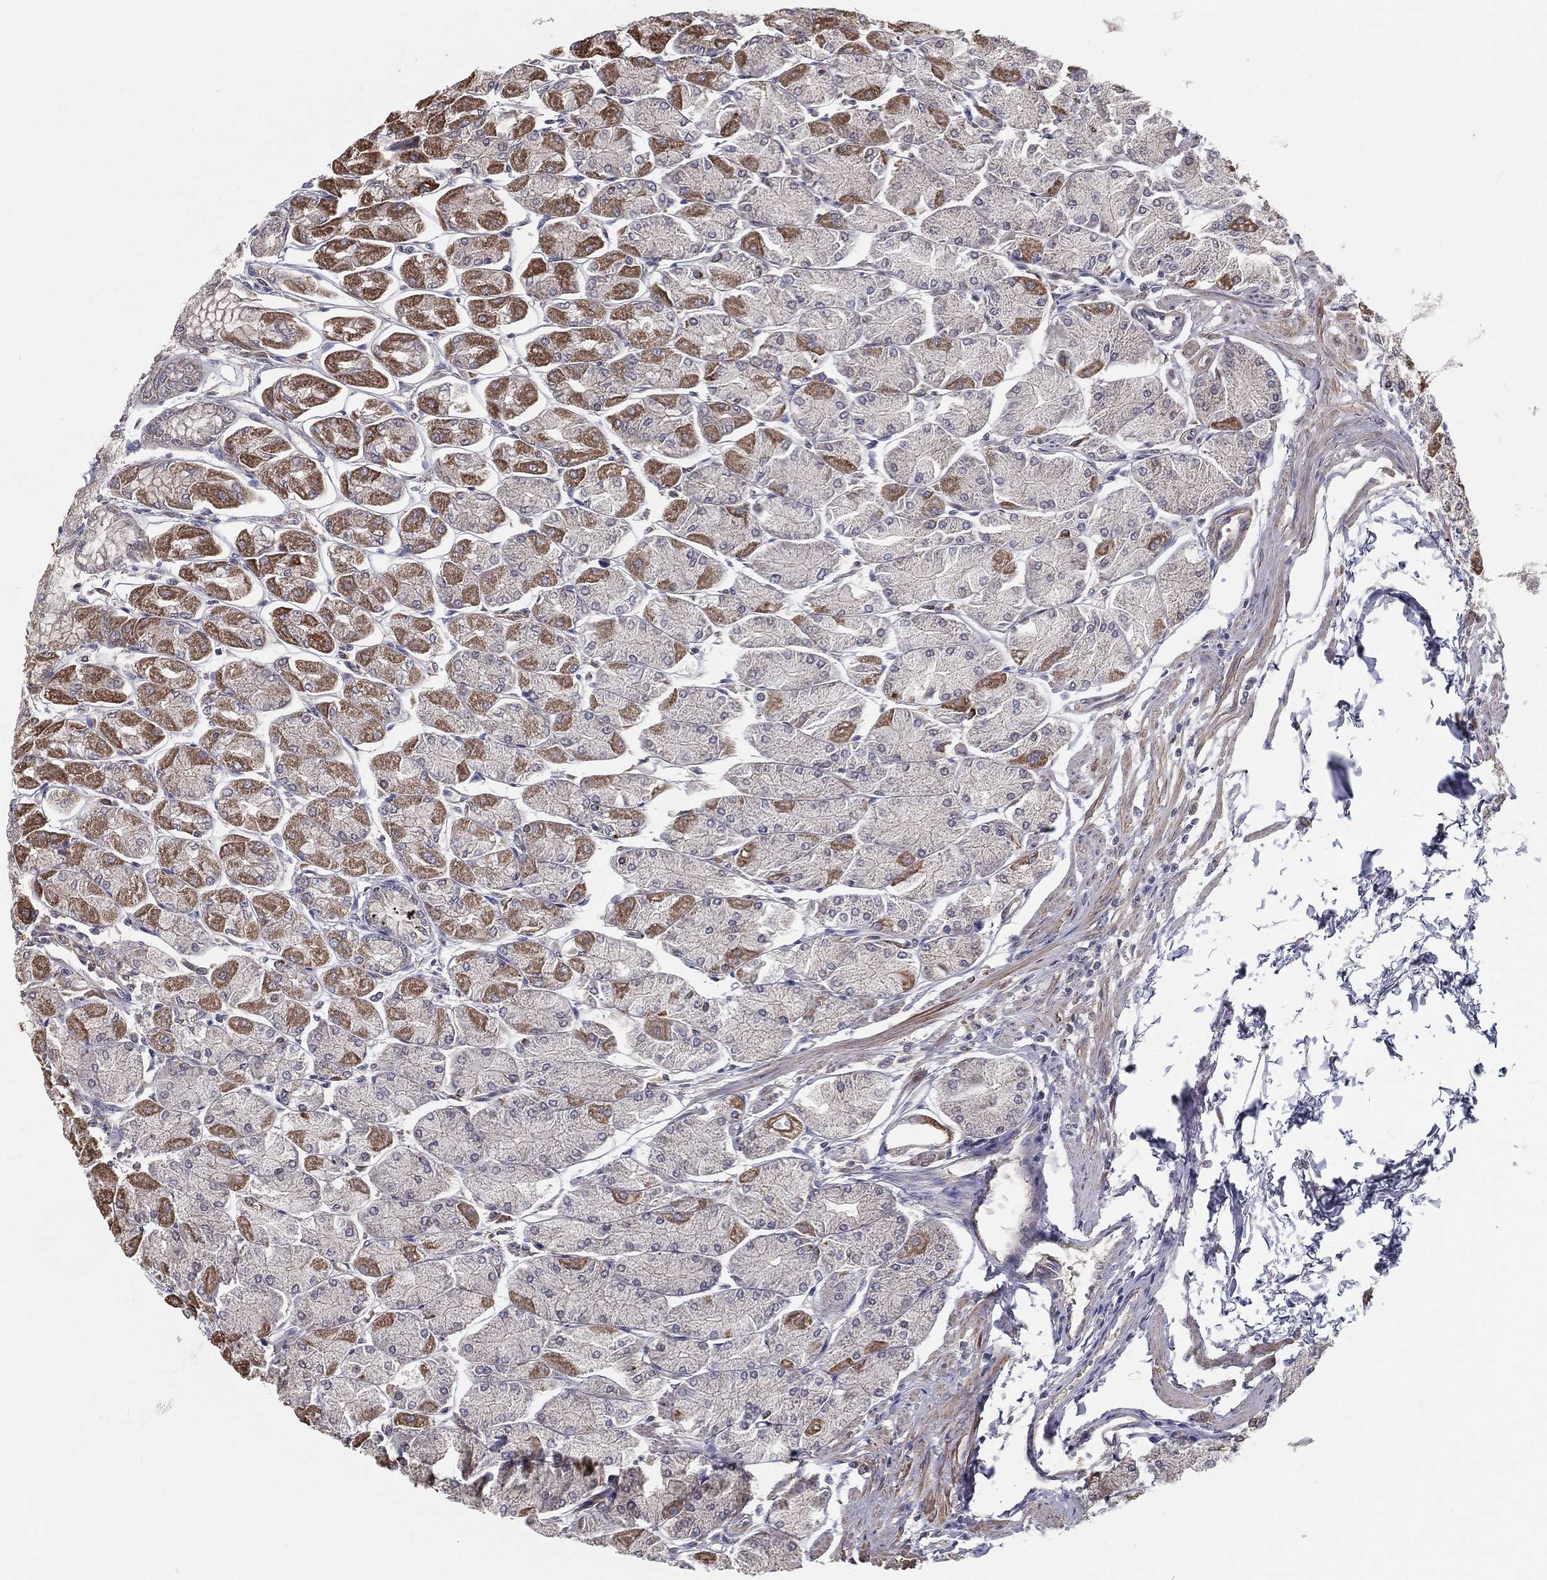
{"staining": {"intensity": "moderate", "quantity": "25%-75%", "location": "cytoplasmic/membranous"}, "tissue": "stomach", "cell_type": "Glandular cells", "image_type": "normal", "snomed": [{"axis": "morphology", "description": "Normal tissue, NOS"}, {"axis": "topography", "description": "Stomach, upper"}], "caption": "Stomach stained for a protein (brown) reveals moderate cytoplasmic/membranous positive staining in approximately 25%-75% of glandular cells.", "gene": "PCSK1", "patient": {"sex": "male", "age": 60}}